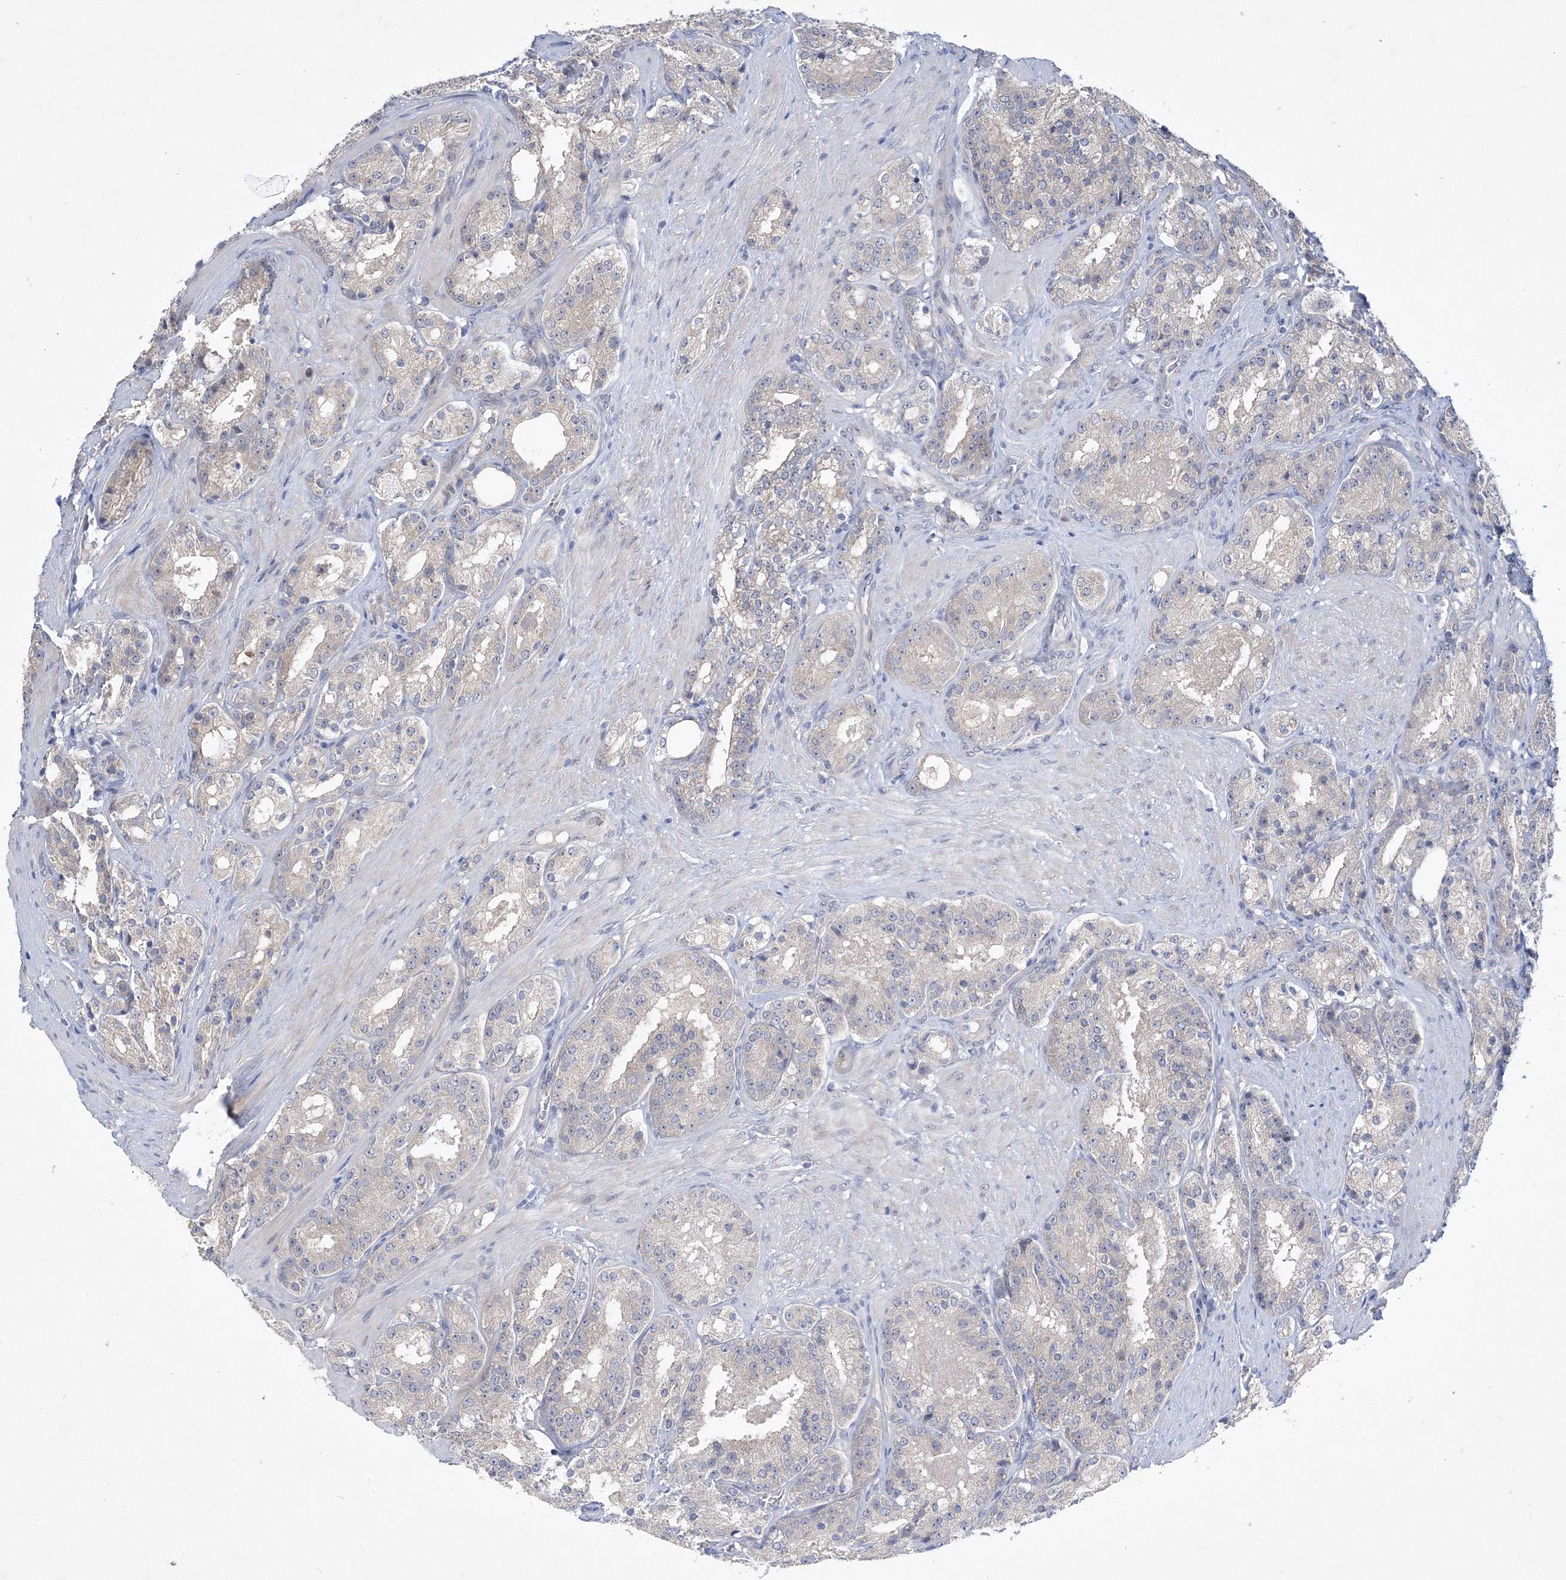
{"staining": {"intensity": "negative", "quantity": "none", "location": "none"}, "tissue": "prostate cancer", "cell_type": "Tumor cells", "image_type": "cancer", "snomed": [{"axis": "morphology", "description": "Adenocarcinoma, High grade"}, {"axis": "topography", "description": "Prostate"}], "caption": "High-grade adenocarcinoma (prostate) was stained to show a protein in brown. There is no significant expression in tumor cells.", "gene": "ANKRD35", "patient": {"sex": "male", "age": 60}}